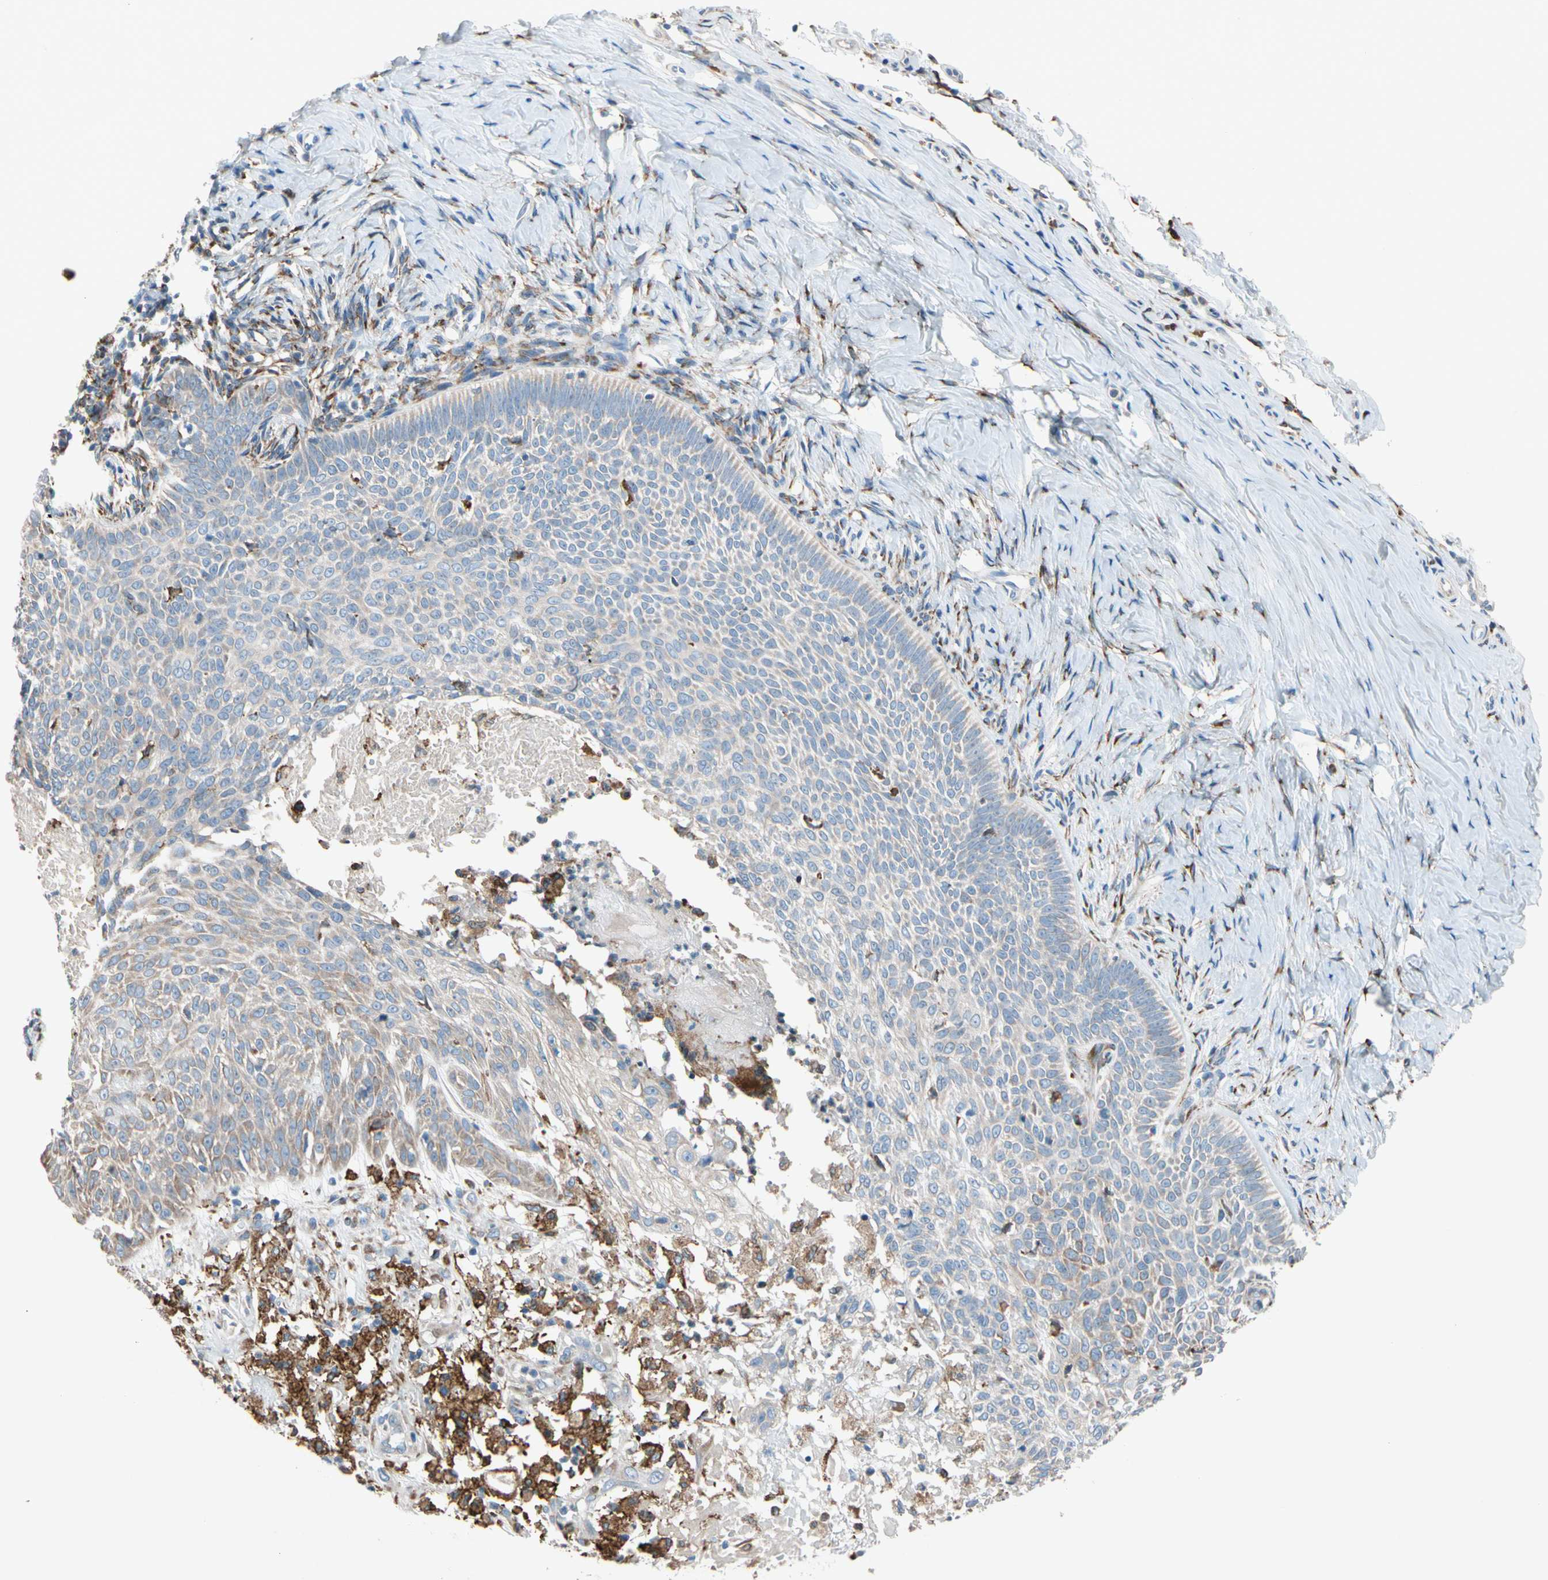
{"staining": {"intensity": "weak", "quantity": "<25%", "location": "cytoplasmic/membranous"}, "tissue": "skin cancer", "cell_type": "Tumor cells", "image_type": "cancer", "snomed": [{"axis": "morphology", "description": "Normal tissue, NOS"}, {"axis": "morphology", "description": "Basal cell carcinoma"}, {"axis": "topography", "description": "Skin"}], "caption": "Histopathology image shows no significant protein staining in tumor cells of skin basal cell carcinoma.", "gene": "LRPAP1", "patient": {"sex": "male", "age": 87}}